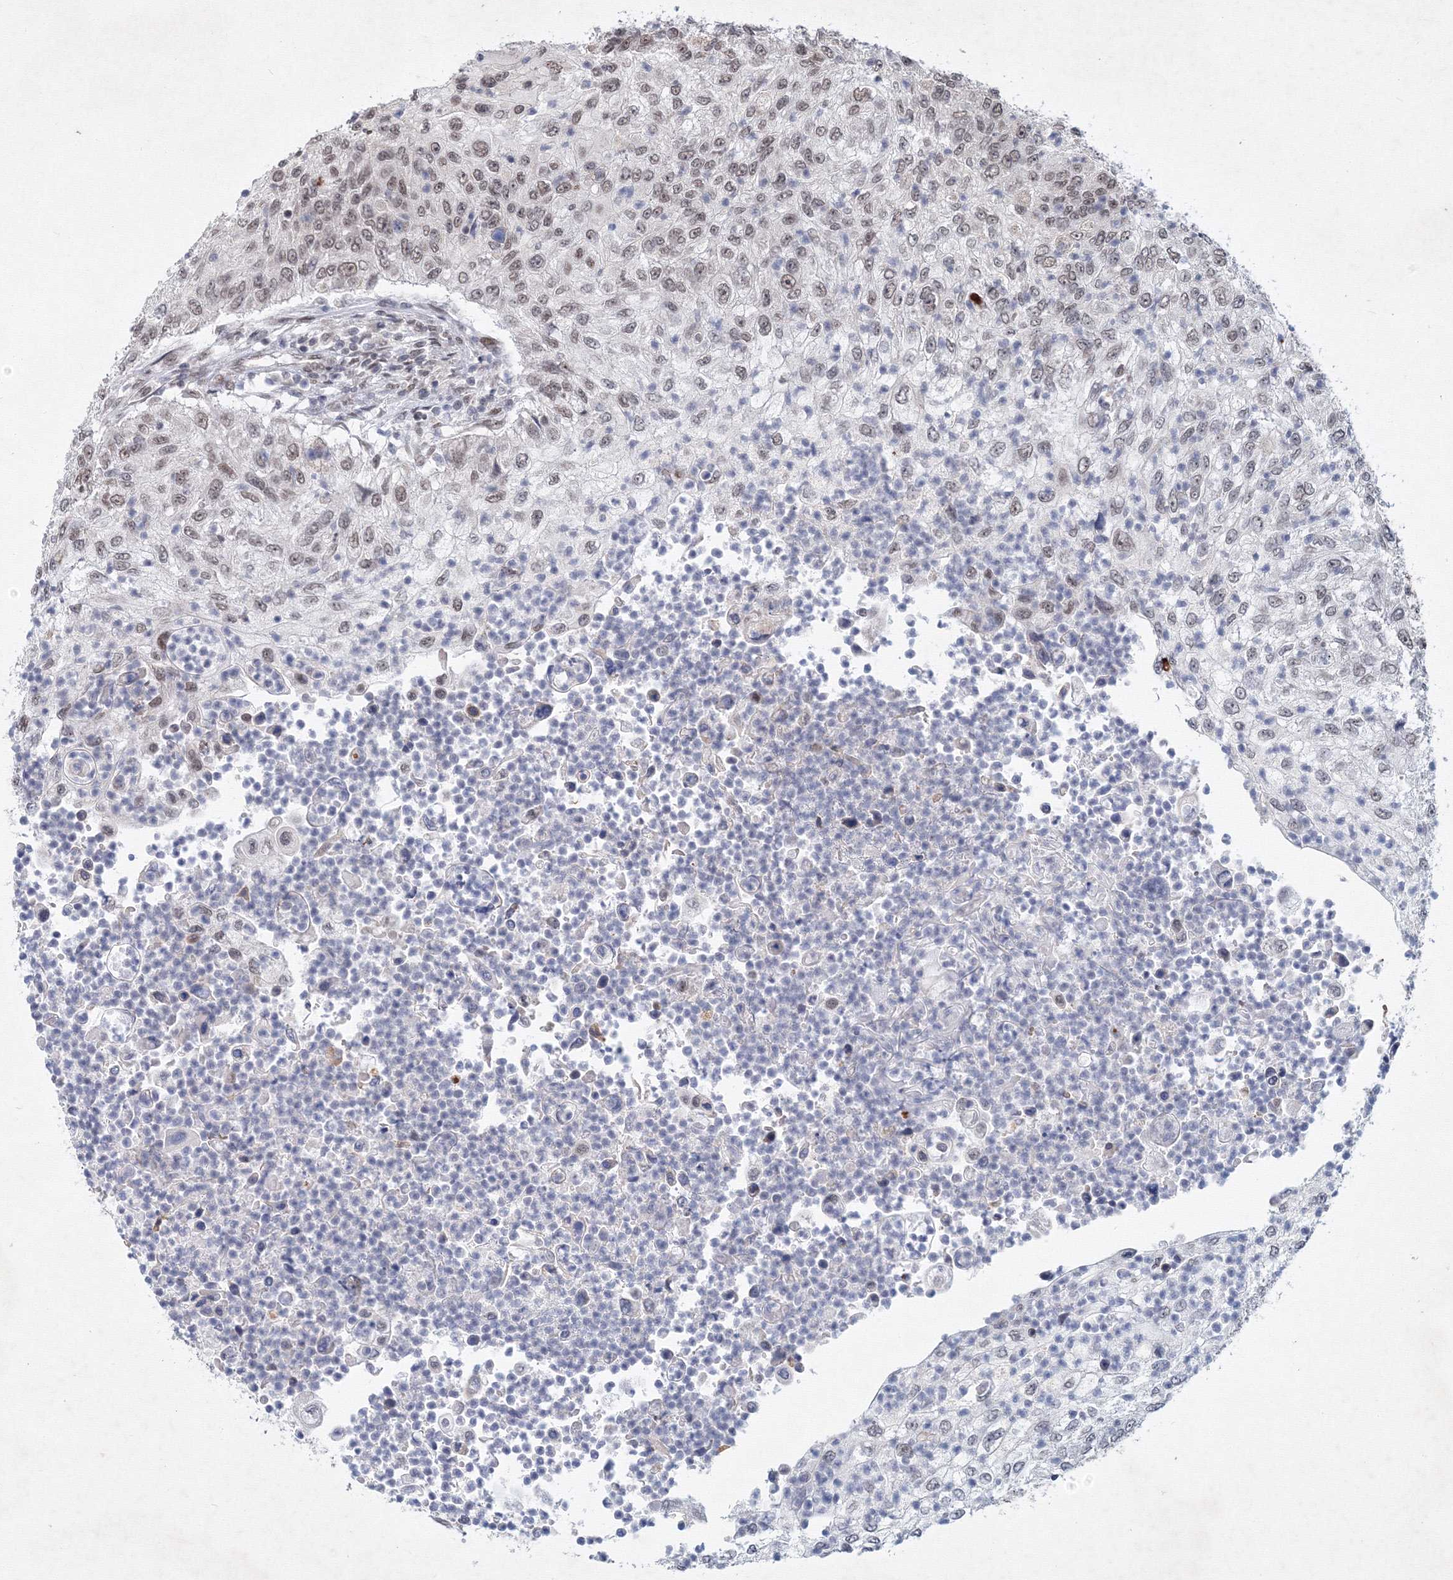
{"staining": {"intensity": "weak", "quantity": "25%-75%", "location": "nuclear"}, "tissue": "urothelial cancer", "cell_type": "Tumor cells", "image_type": "cancer", "snomed": [{"axis": "morphology", "description": "Urothelial carcinoma, High grade"}, {"axis": "topography", "description": "Urinary bladder"}], "caption": "This photomicrograph exhibits immunohistochemistry (IHC) staining of human urothelial carcinoma (high-grade), with low weak nuclear expression in about 25%-75% of tumor cells.", "gene": "SF3B6", "patient": {"sex": "female", "age": 60}}